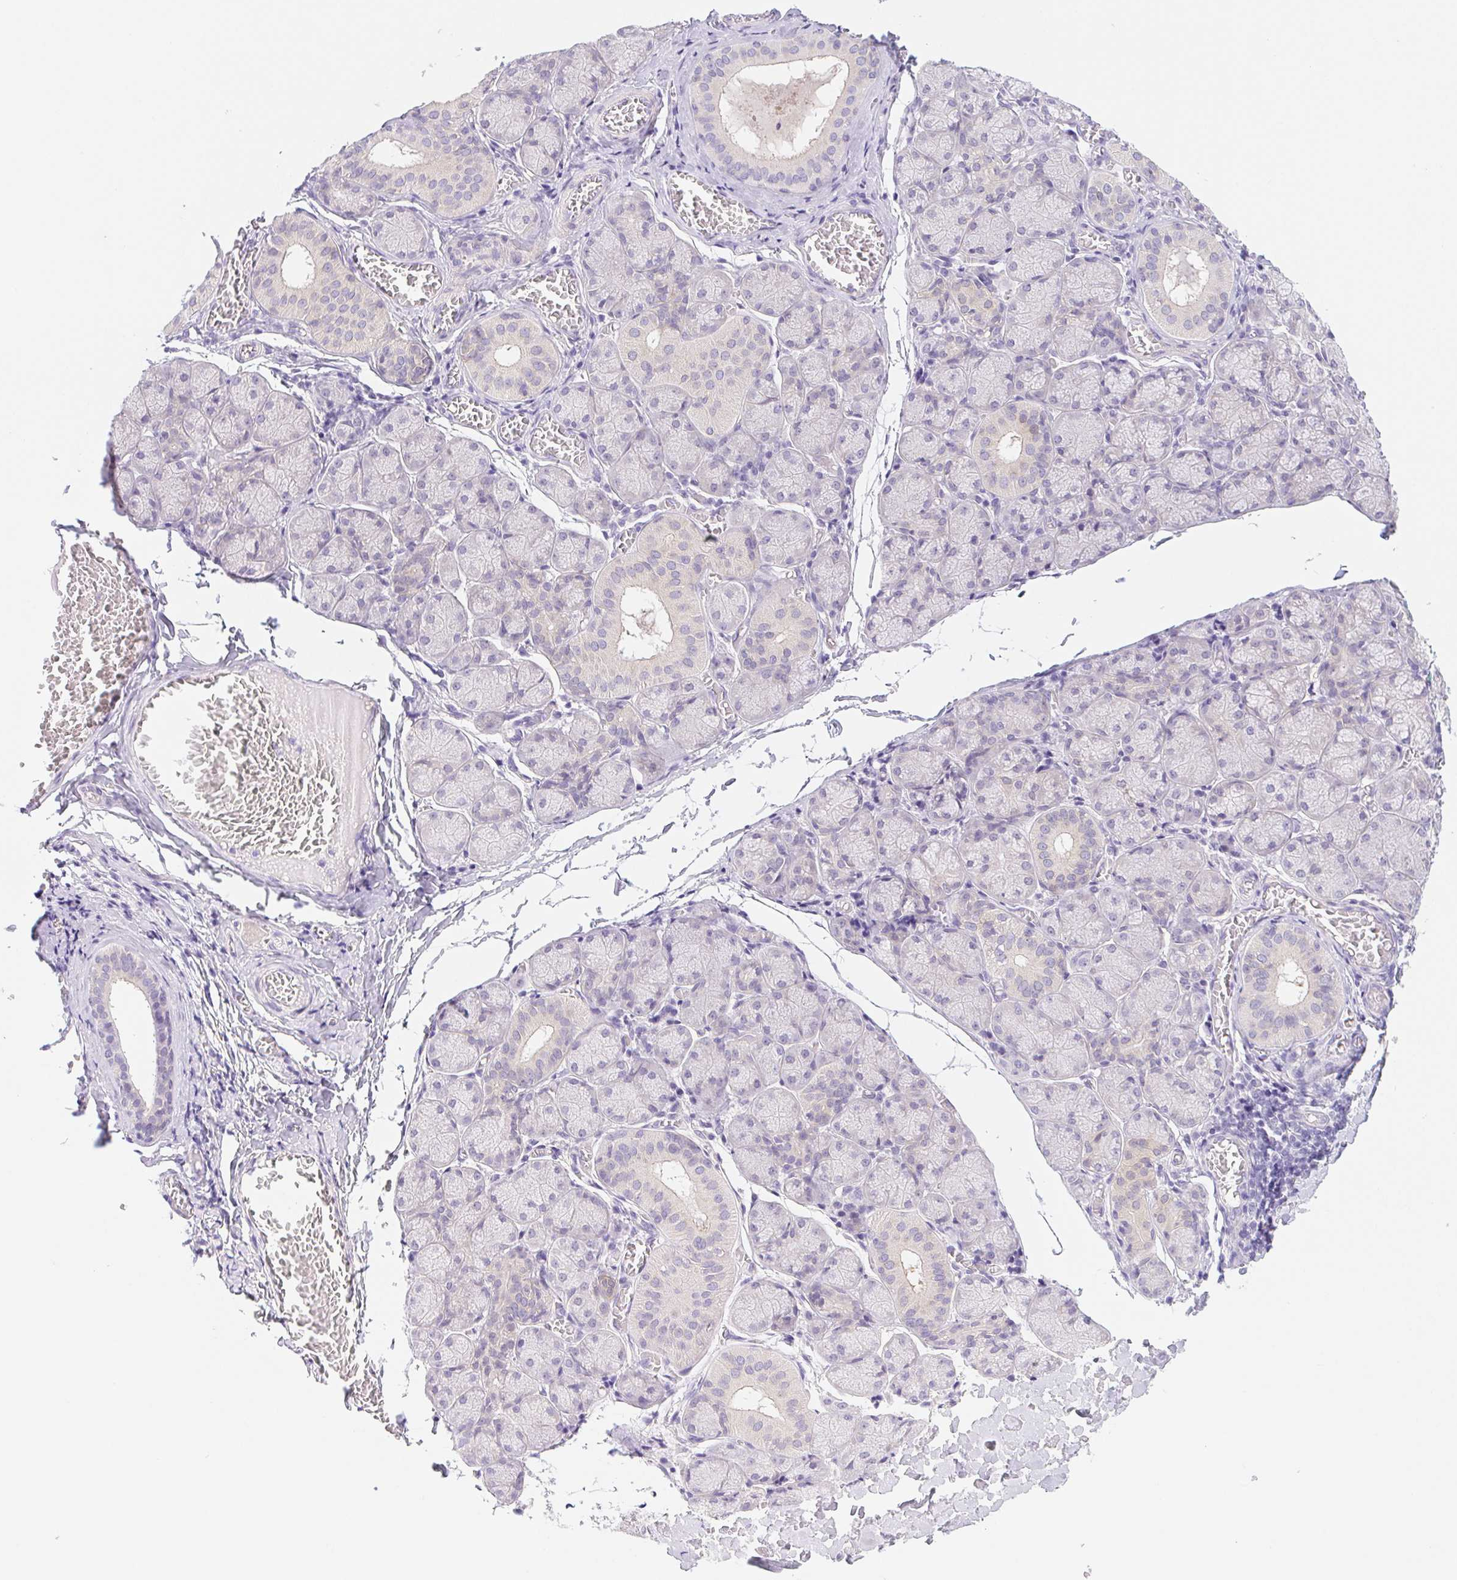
{"staining": {"intensity": "negative", "quantity": "none", "location": "none"}, "tissue": "salivary gland", "cell_type": "Glandular cells", "image_type": "normal", "snomed": [{"axis": "morphology", "description": "Normal tissue, NOS"}, {"axis": "topography", "description": "Salivary gland"}], "caption": "Micrograph shows no protein positivity in glandular cells of normal salivary gland. (DAB immunohistochemistry (IHC), high magnification).", "gene": "DYNC2LI1", "patient": {"sex": "female", "age": 24}}